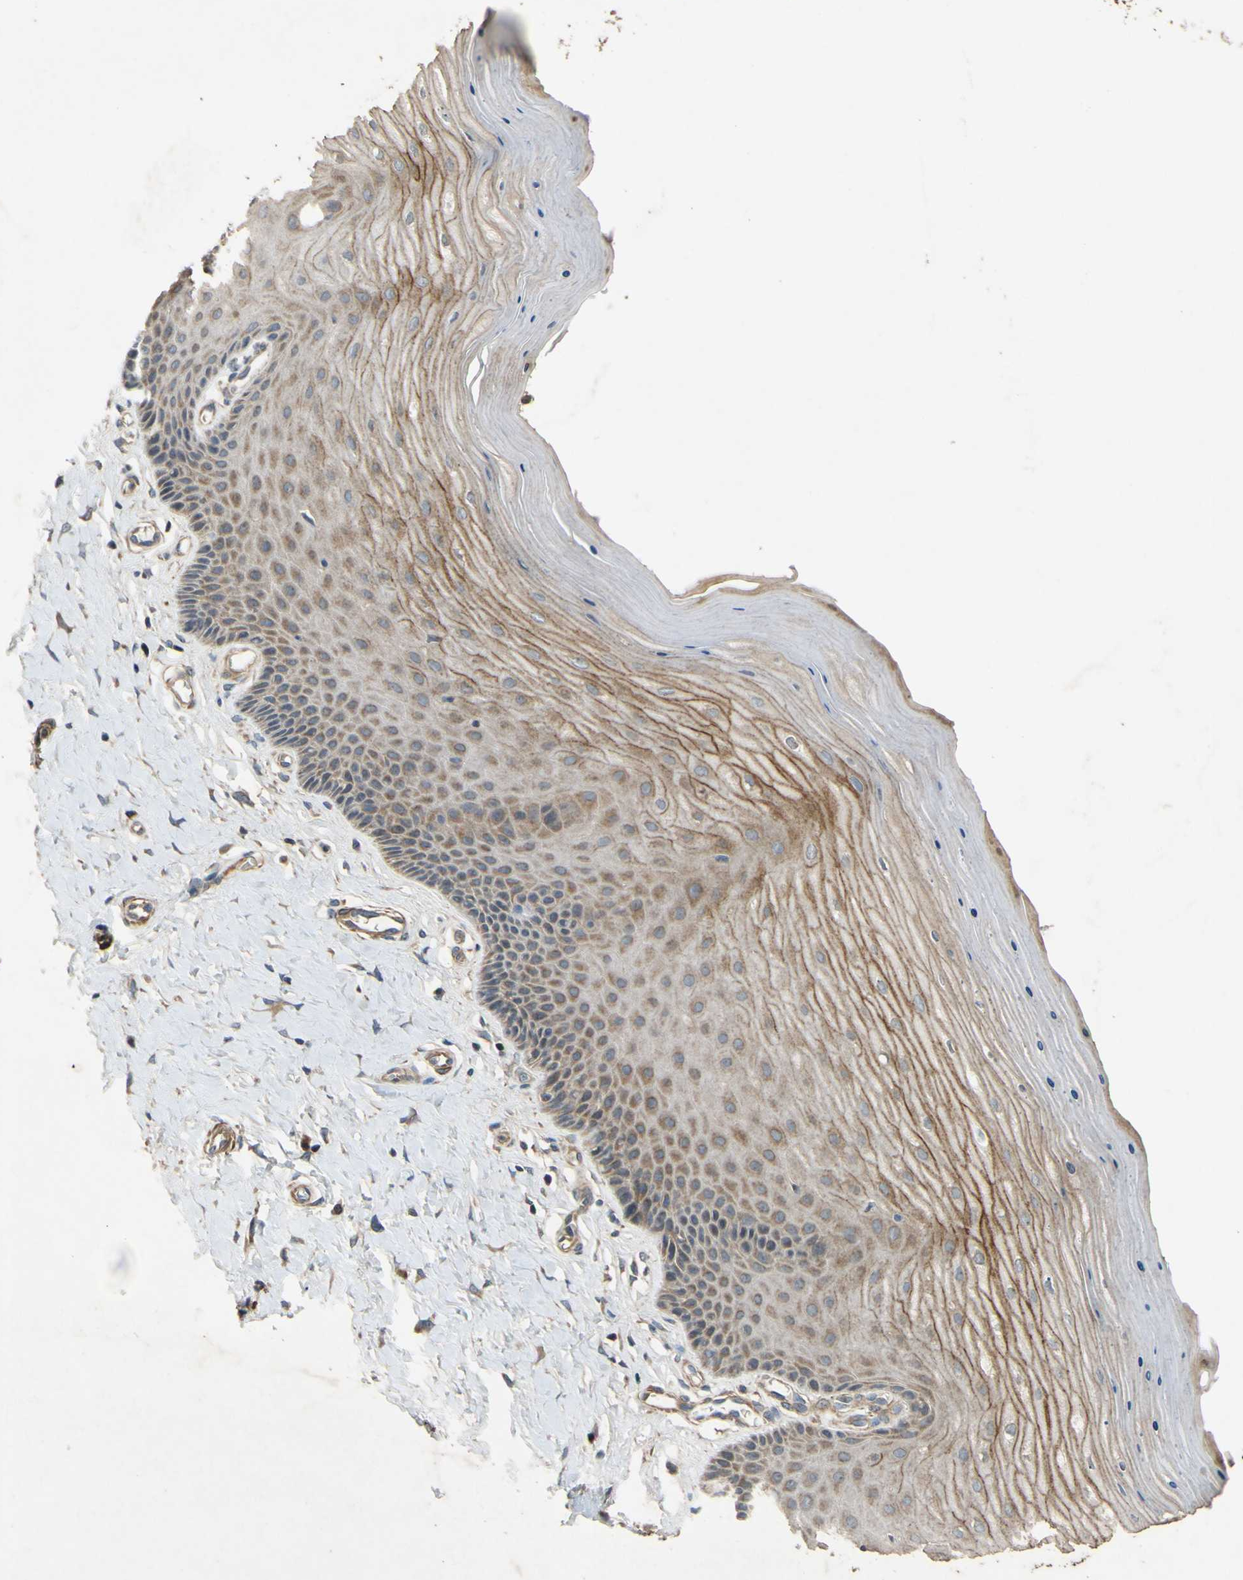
{"staining": {"intensity": "moderate", "quantity": ">75%", "location": "cytoplasmic/membranous"}, "tissue": "cervix", "cell_type": "Squamous epithelial cells", "image_type": "normal", "snomed": [{"axis": "morphology", "description": "Normal tissue, NOS"}, {"axis": "topography", "description": "Cervix"}], "caption": "The micrograph reveals staining of normal cervix, revealing moderate cytoplasmic/membranous protein staining (brown color) within squamous epithelial cells. The staining was performed using DAB to visualize the protein expression in brown, while the nuclei were stained in blue with hematoxylin (Magnification: 20x).", "gene": "PARD6A", "patient": {"sex": "female", "age": 55}}